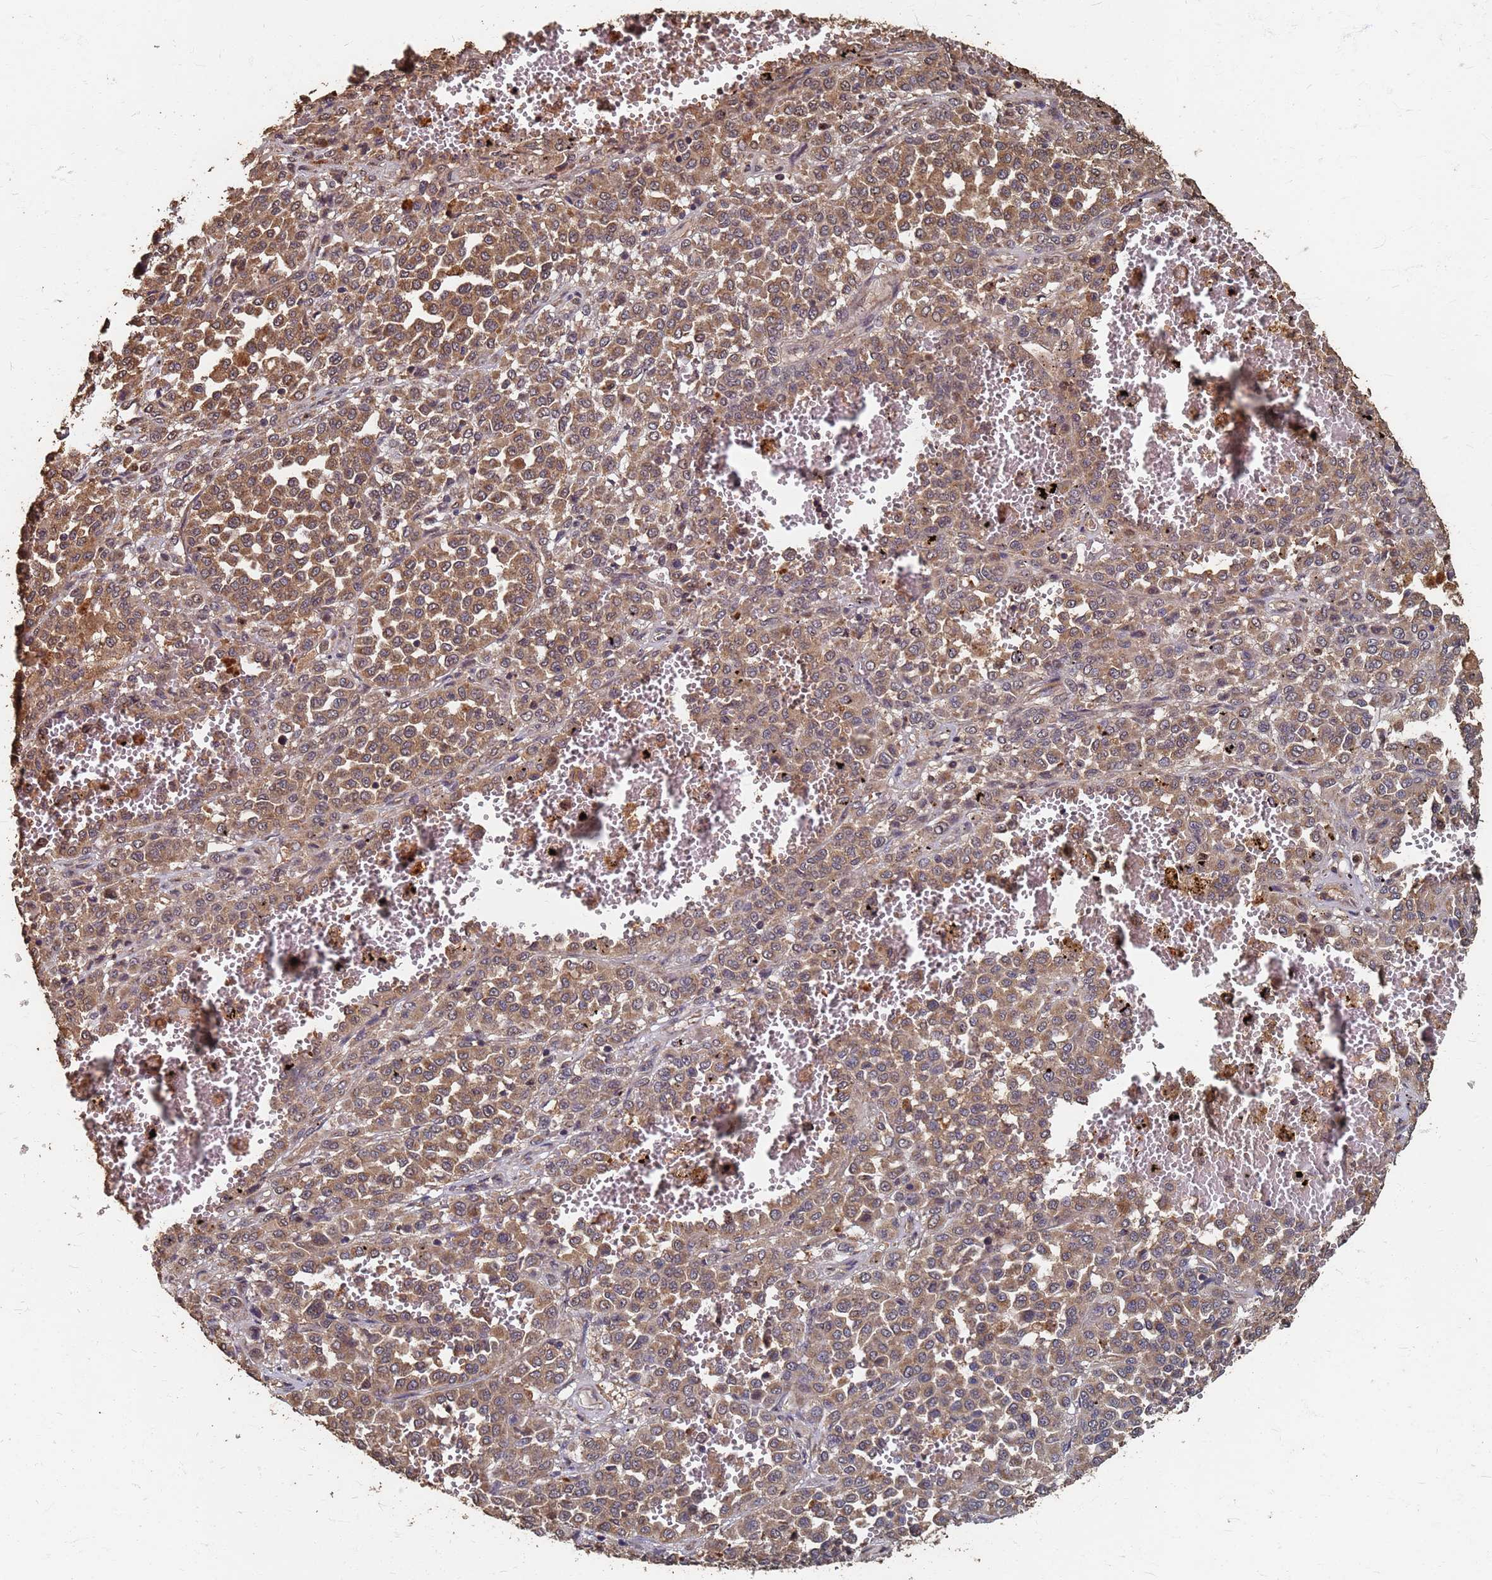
{"staining": {"intensity": "moderate", "quantity": ">75%", "location": "cytoplasmic/membranous"}, "tissue": "melanoma", "cell_type": "Tumor cells", "image_type": "cancer", "snomed": [{"axis": "morphology", "description": "Malignant melanoma, Metastatic site"}, {"axis": "topography", "description": "Pancreas"}], "caption": "Immunohistochemistry (IHC) (DAB (3,3'-diaminobenzidine)) staining of melanoma demonstrates moderate cytoplasmic/membranous protein positivity in approximately >75% of tumor cells. Nuclei are stained in blue.", "gene": "DPH5", "patient": {"sex": "female", "age": 30}}